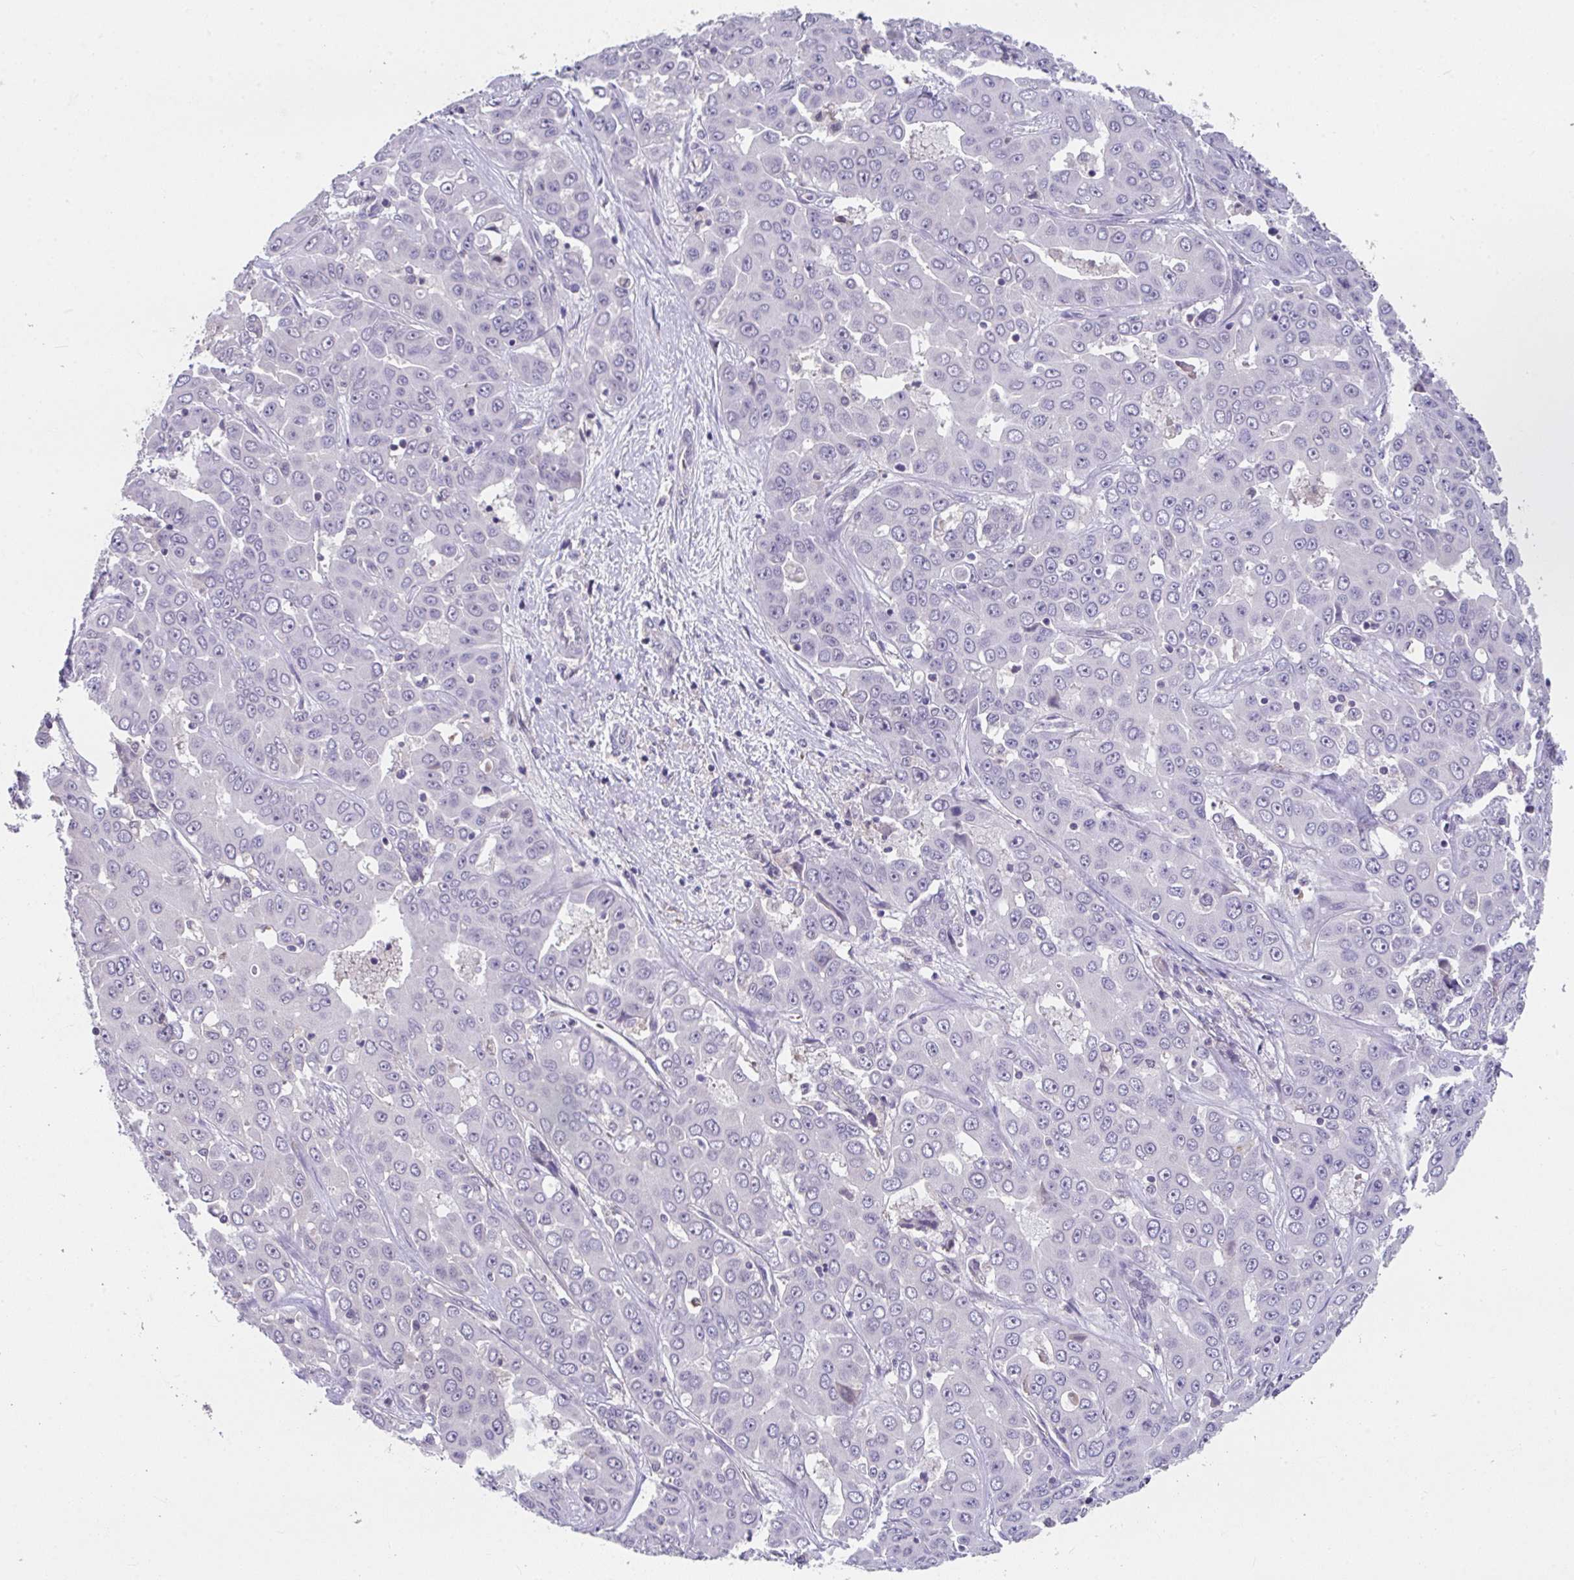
{"staining": {"intensity": "negative", "quantity": "none", "location": "none"}, "tissue": "liver cancer", "cell_type": "Tumor cells", "image_type": "cancer", "snomed": [{"axis": "morphology", "description": "Cholangiocarcinoma"}, {"axis": "topography", "description": "Liver"}], "caption": "High magnification brightfield microscopy of cholangiocarcinoma (liver) stained with DAB (3,3'-diaminobenzidine) (brown) and counterstained with hematoxylin (blue): tumor cells show no significant positivity.", "gene": "GLTPD2", "patient": {"sex": "female", "age": 52}}